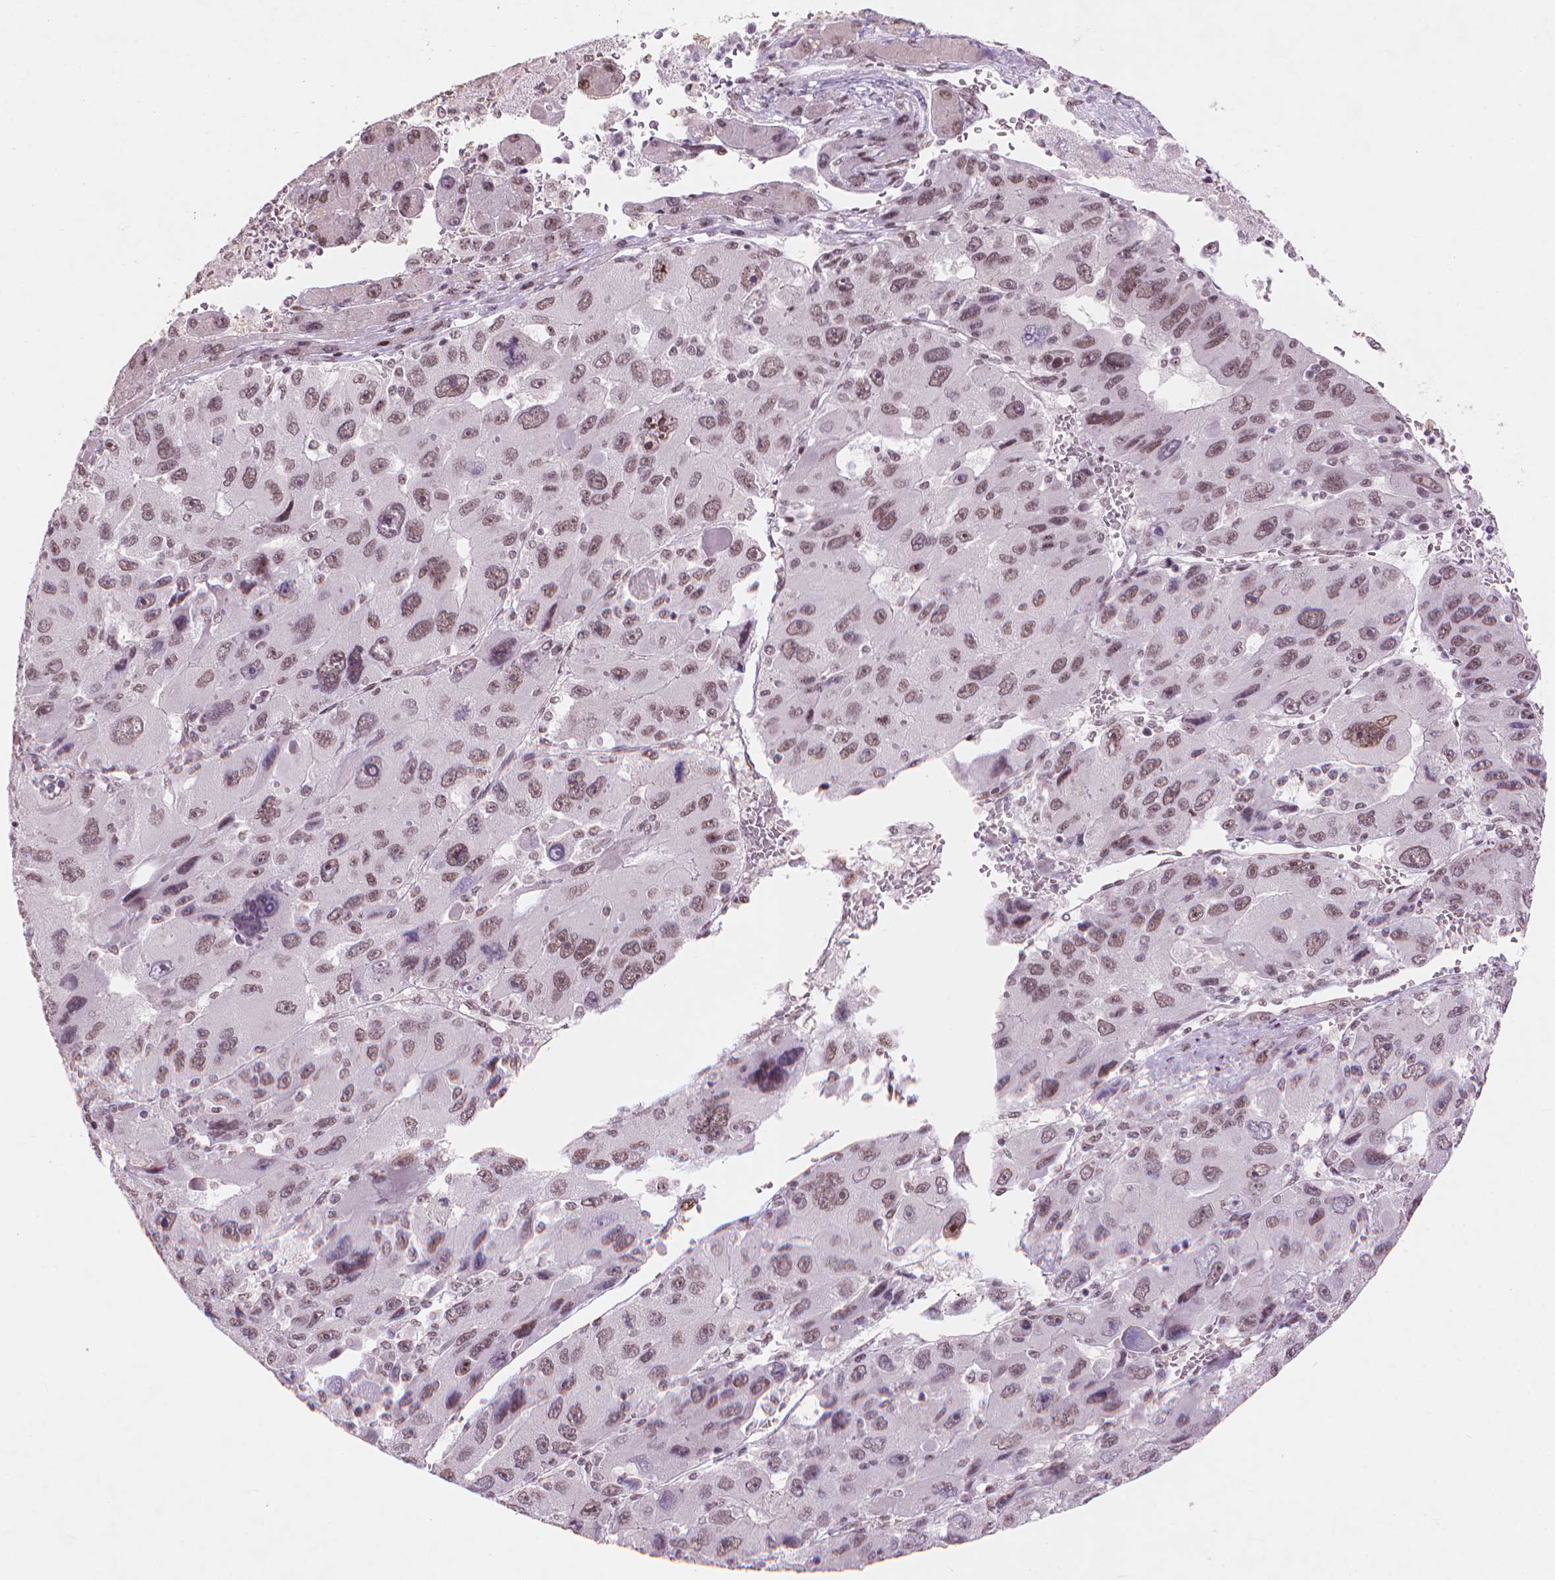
{"staining": {"intensity": "weak", "quantity": "25%-75%", "location": "nuclear"}, "tissue": "liver cancer", "cell_type": "Tumor cells", "image_type": "cancer", "snomed": [{"axis": "morphology", "description": "Carcinoma, Hepatocellular, NOS"}, {"axis": "topography", "description": "Liver"}], "caption": "Liver cancer was stained to show a protein in brown. There is low levels of weak nuclear expression in approximately 25%-75% of tumor cells.", "gene": "HES7", "patient": {"sex": "female", "age": 41}}